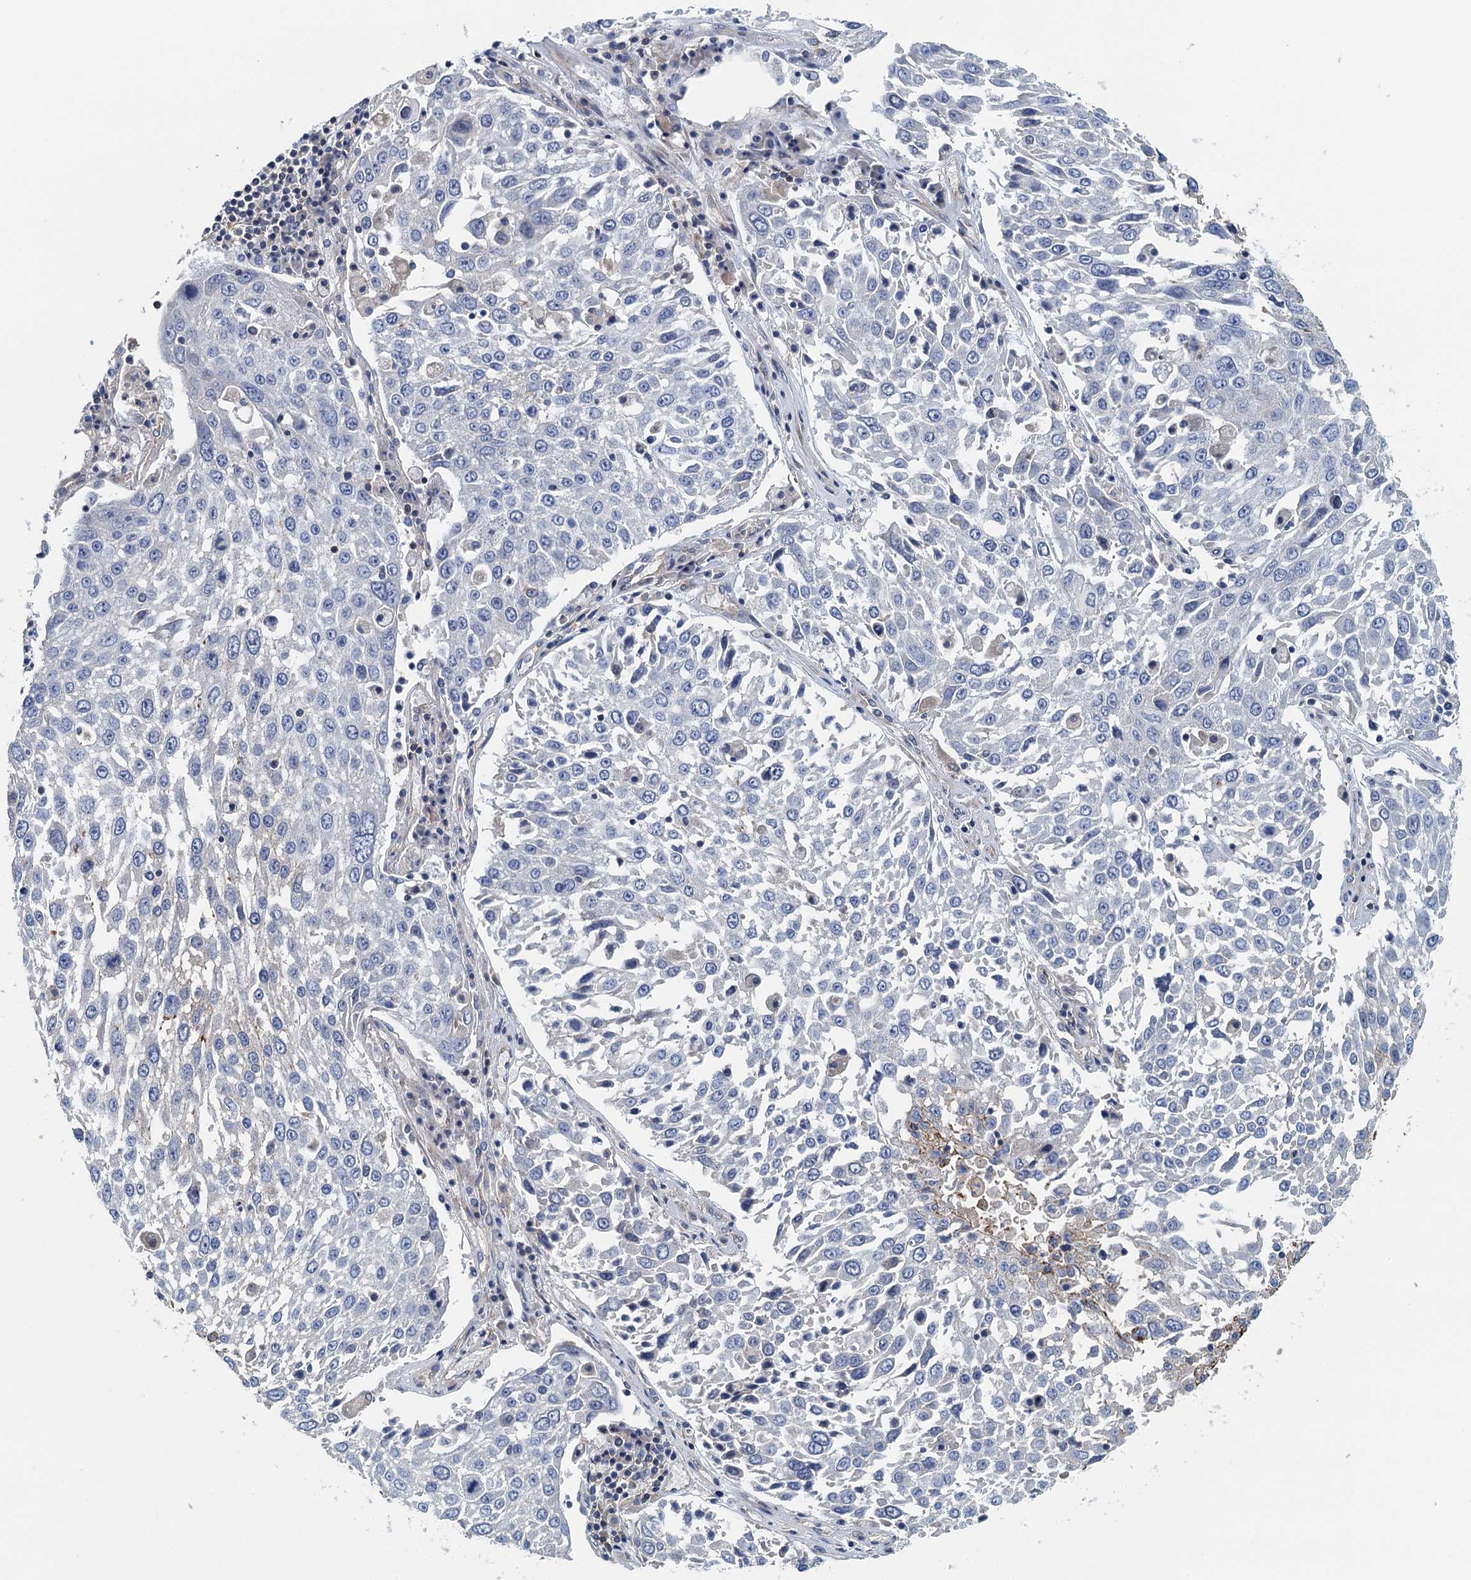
{"staining": {"intensity": "negative", "quantity": "none", "location": "none"}, "tissue": "lung cancer", "cell_type": "Tumor cells", "image_type": "cancer", "snomed": [{"axis": "morphology", "description": "Squamous cell carcinoma, NOS"}, {"axis": "topography", "description": "Lung"}], "caption": "High magnification brightfield microscopy of lung squamous cell carcinoma stained with DAB (3,3'-diaminobenzidine) (brown) and counterstained with hematoxylin (blue): tumor cells show no significant expression.", "gene": "PPP1R14D", "patient": {"sex": "male", "age": 65}}